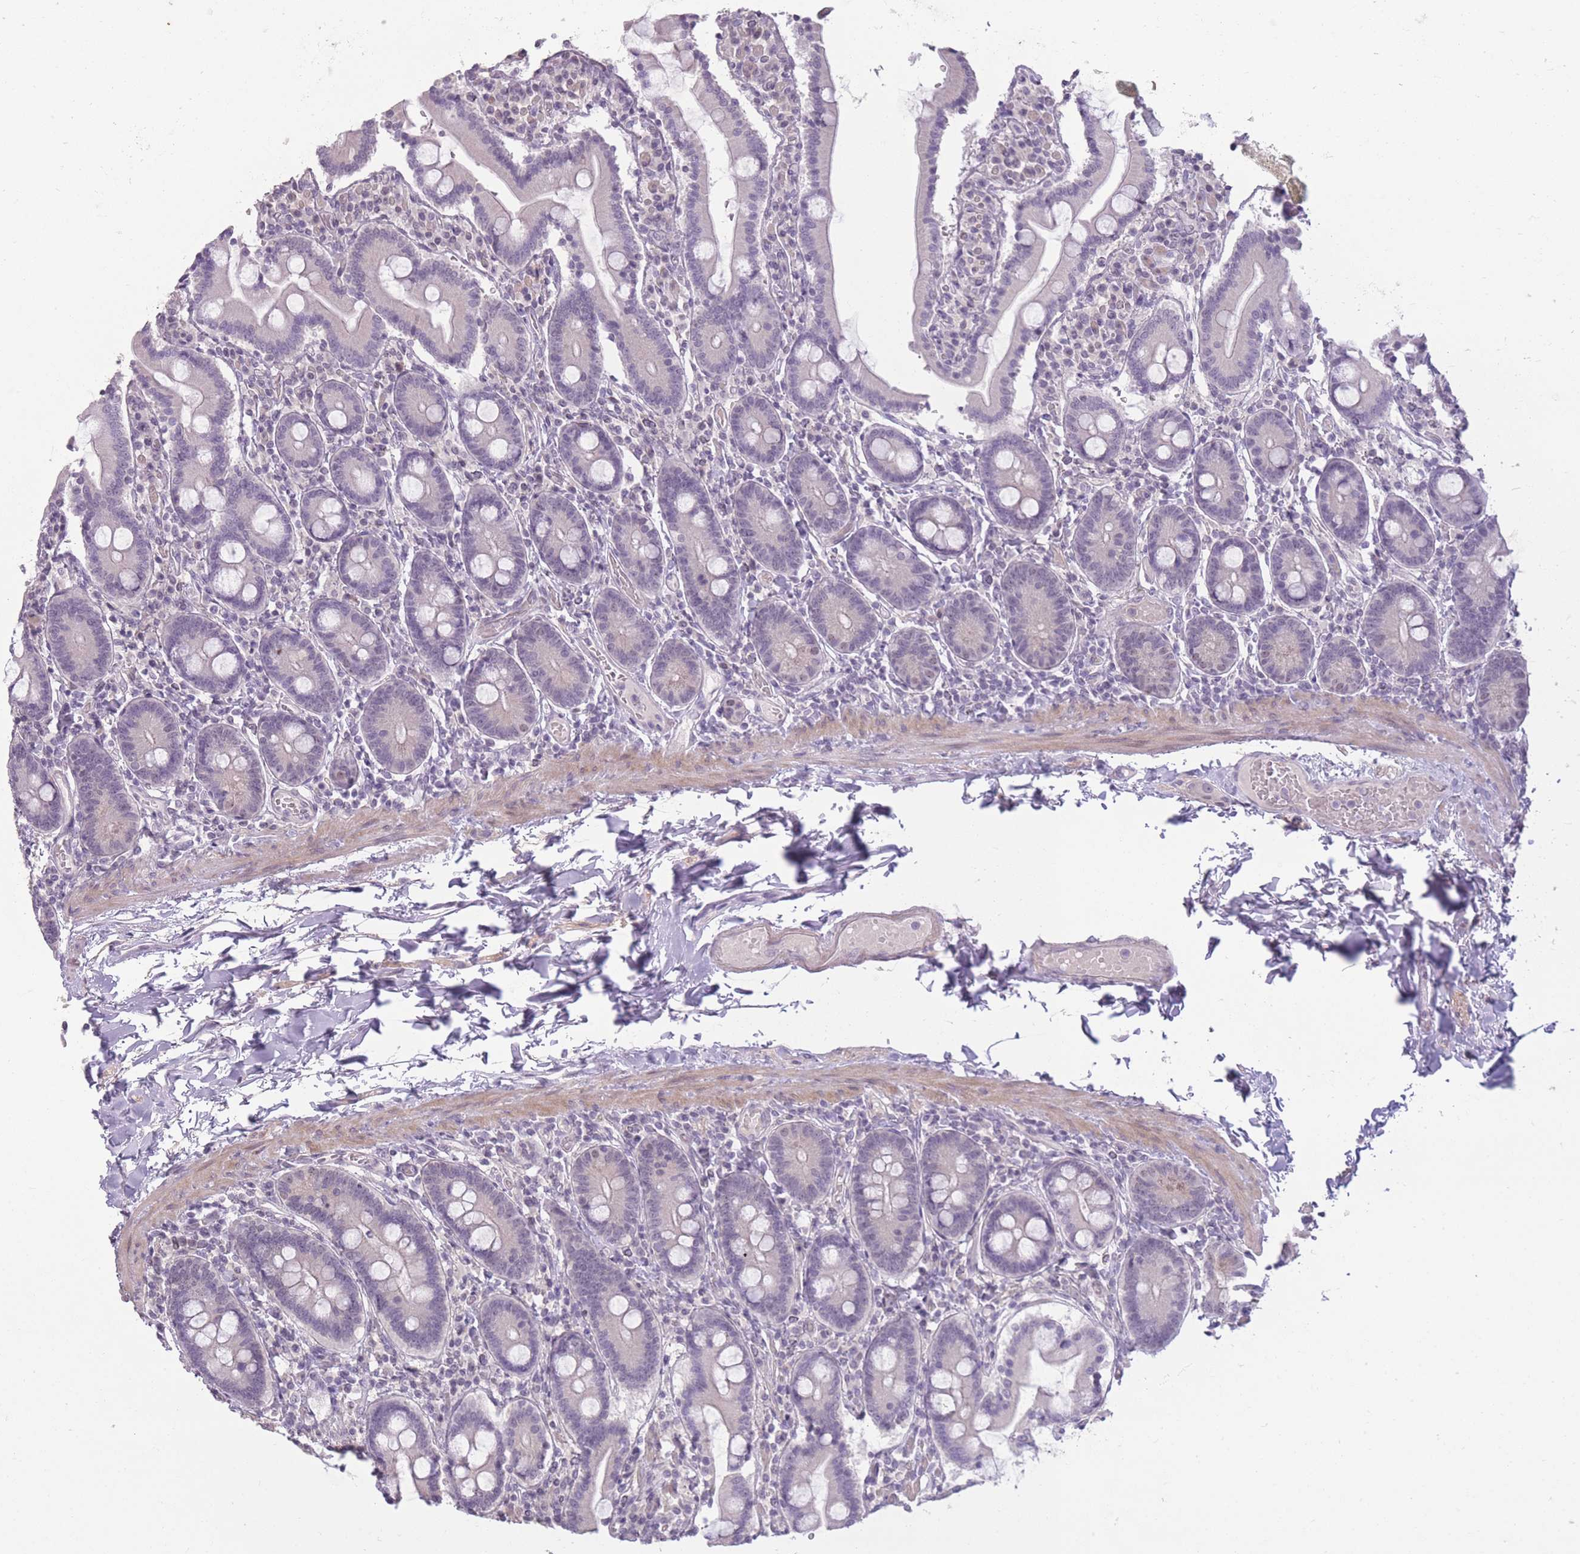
{"staining": {"intensity": "negative", "quantity": "none", "location": "none"}, "tissue": "duodenum", "cell_type": "Glandular cells", "image_type": "normal", "snomed": [{"axis": "morphology", "description": "Normal tissue, NOS"}, {"axis": "topography", "description": "Duodenum"}], "caption": "An immunohistochemistry micrograph of benign duodenum is shown. There is no staining in glandular cells of duodenum.", "gene": "ZBTB24", "patient": {"sex": "male", "age": 55}}